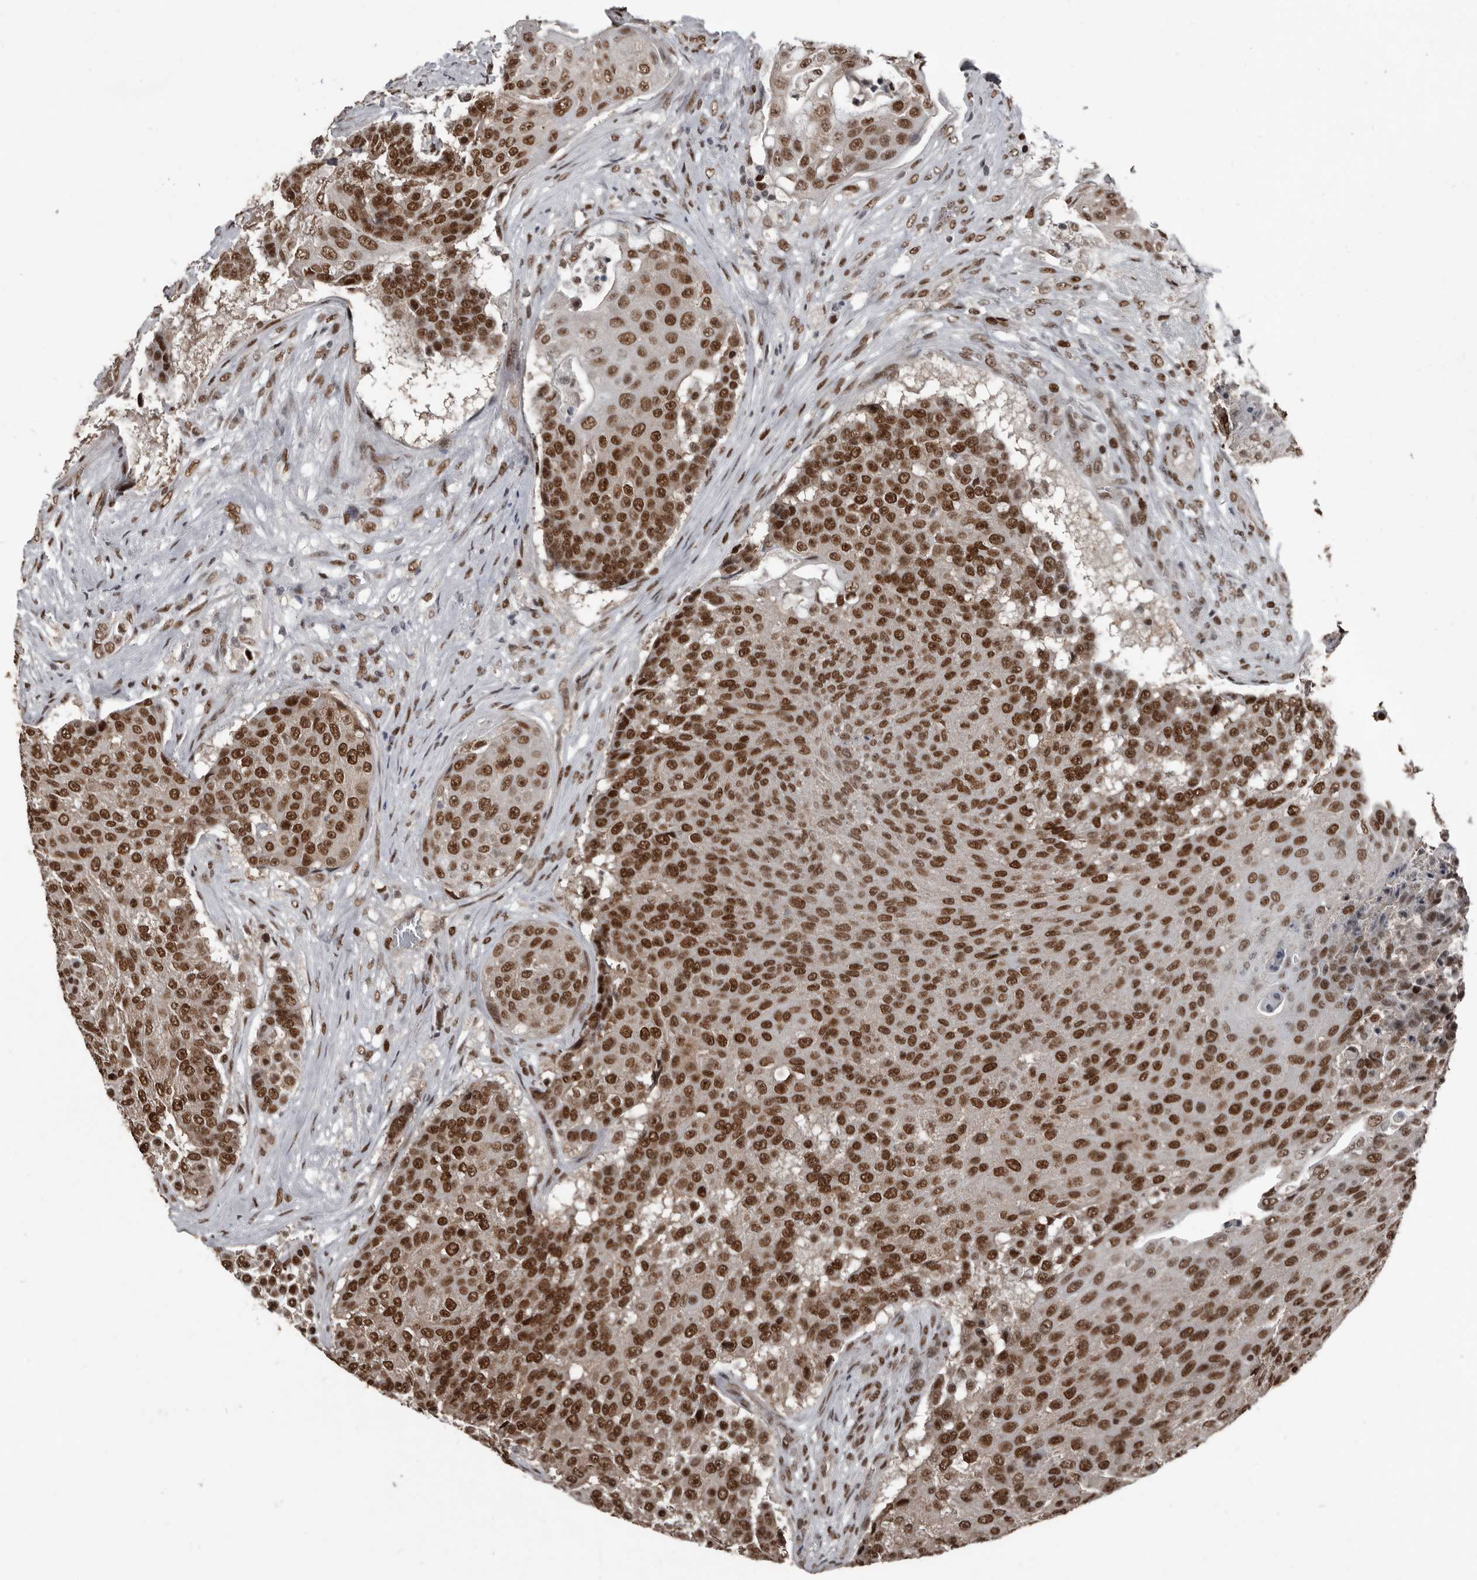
{"staining": {"intensity": "strong", "quantity": ">75%", "location": "nuclear"}, "tissue": "urothelial cancer", "cell_type": "Tumor cells", "image_type": "cancer", "snomed": [{"axis": "morphology", "description": "Urothelial carcinoma, High grade"}, {"axis": "topography", "description": "Urinary bladder"}], "caption": "Protein expression by immunohistochemistry (IHC) reveals strong nuclear staining in approximately >75% of tumor cells in urothelial carcinoma (high-grade). (DAB IHC with brightfield microscopy, high magnification).", "gene": "CHD1L", "patient": {"sex": "female", "age": 63}}